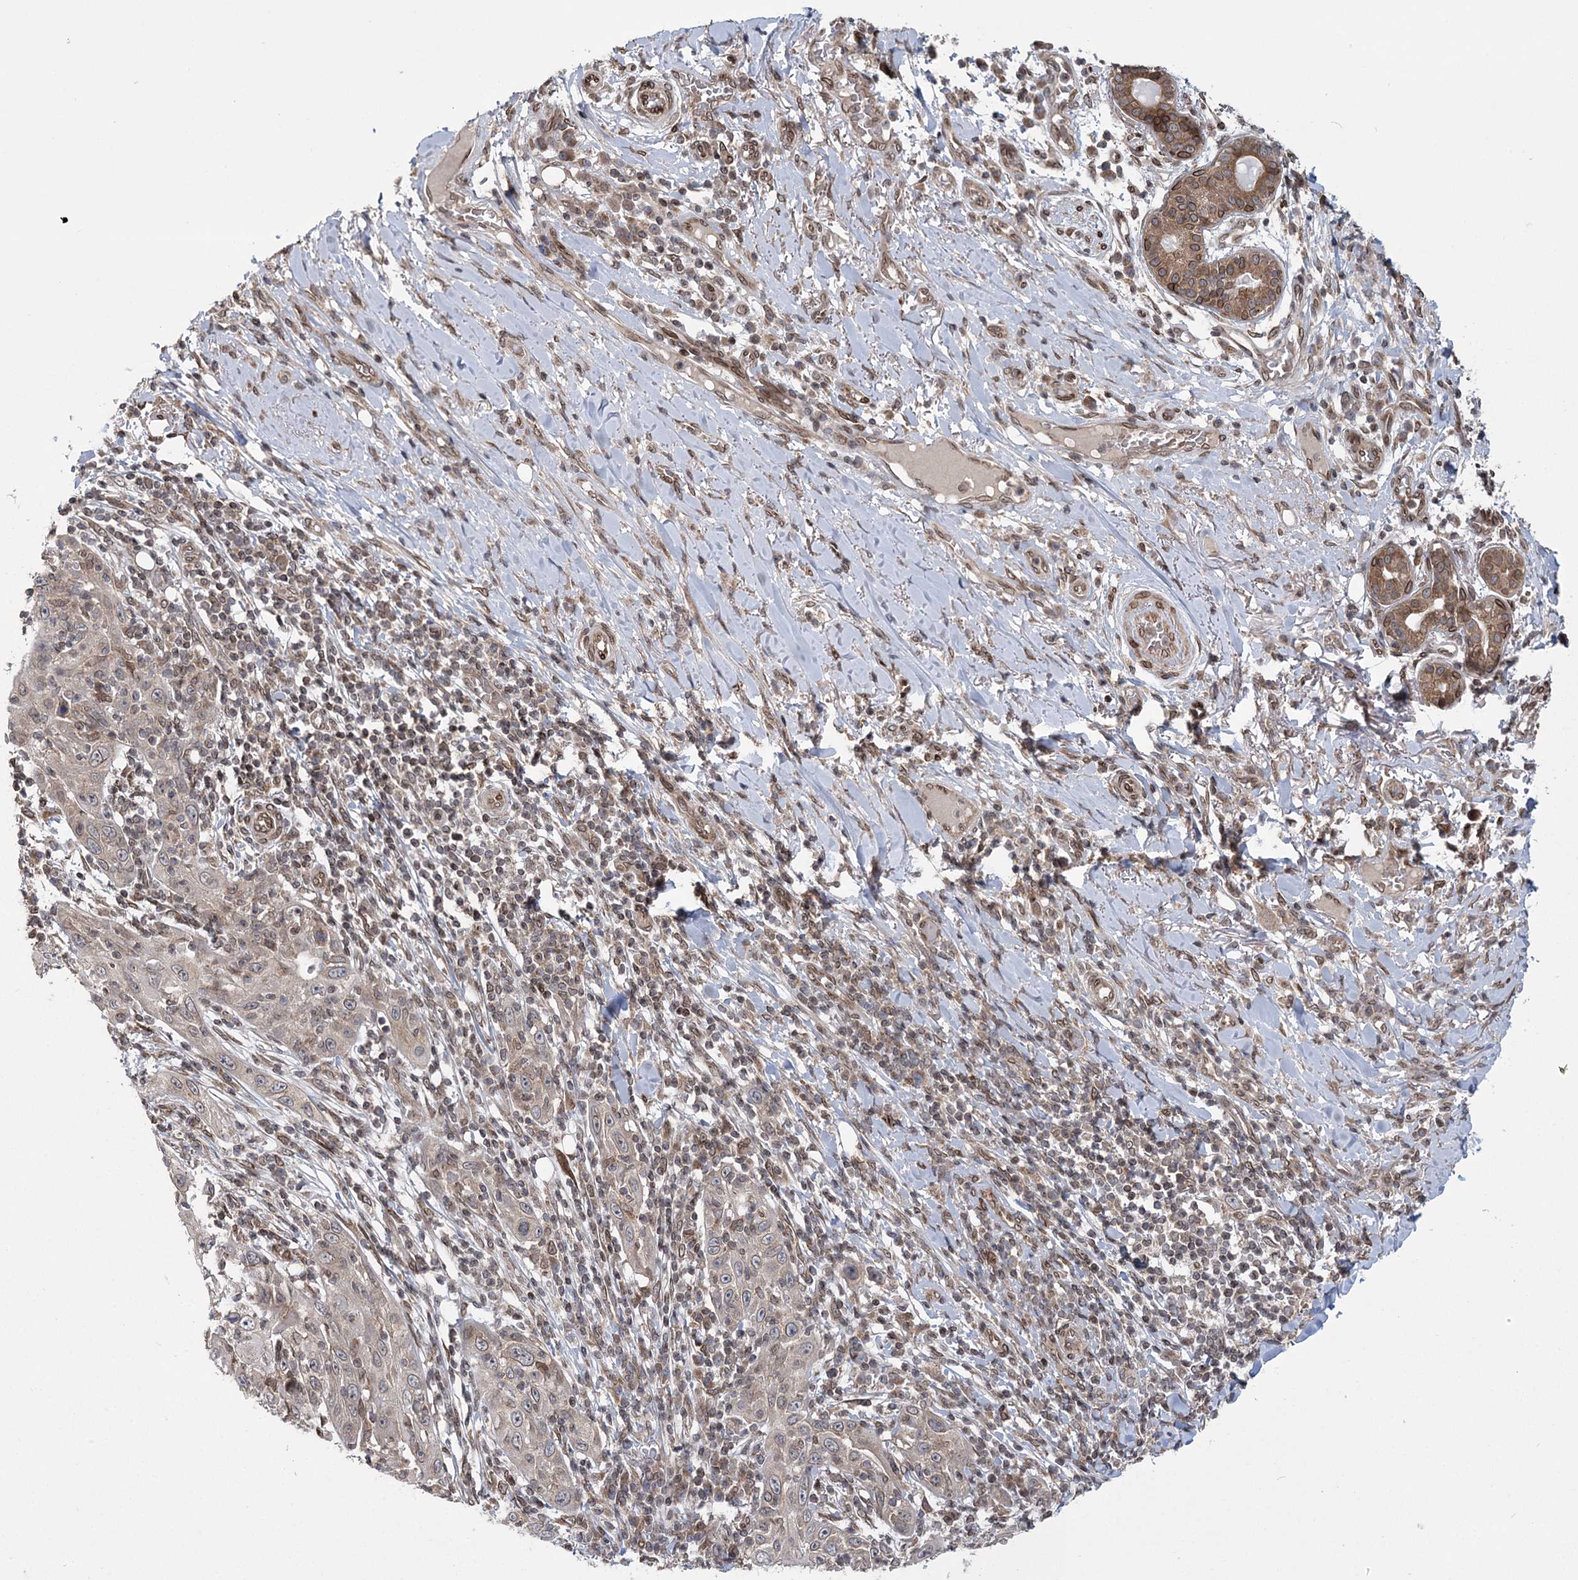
{"staining": {"intensity": "weak", "quantity": "25%-75%", "location": "cytoplasmic/membranous,nuclear"}, "tissue": "skin cancer", "cell_type": "Tumor cells", "image_type": "cancer", "snomed": [{"axis": "morphology", "description": "Squamous cell carcinoma, NOS"}, {"axis": "topography", "description": "Skin"}], "caption": "The histopathology image exhibits immunohistochemical staining of squamous cell carcinoma (skin). There is weak cytoplasmic/membranous and nuclear staining is present in about 25%-75% of tumor cells.", "gene": "DNAJC27", "patient": {"sex": "female", "age": 88}}